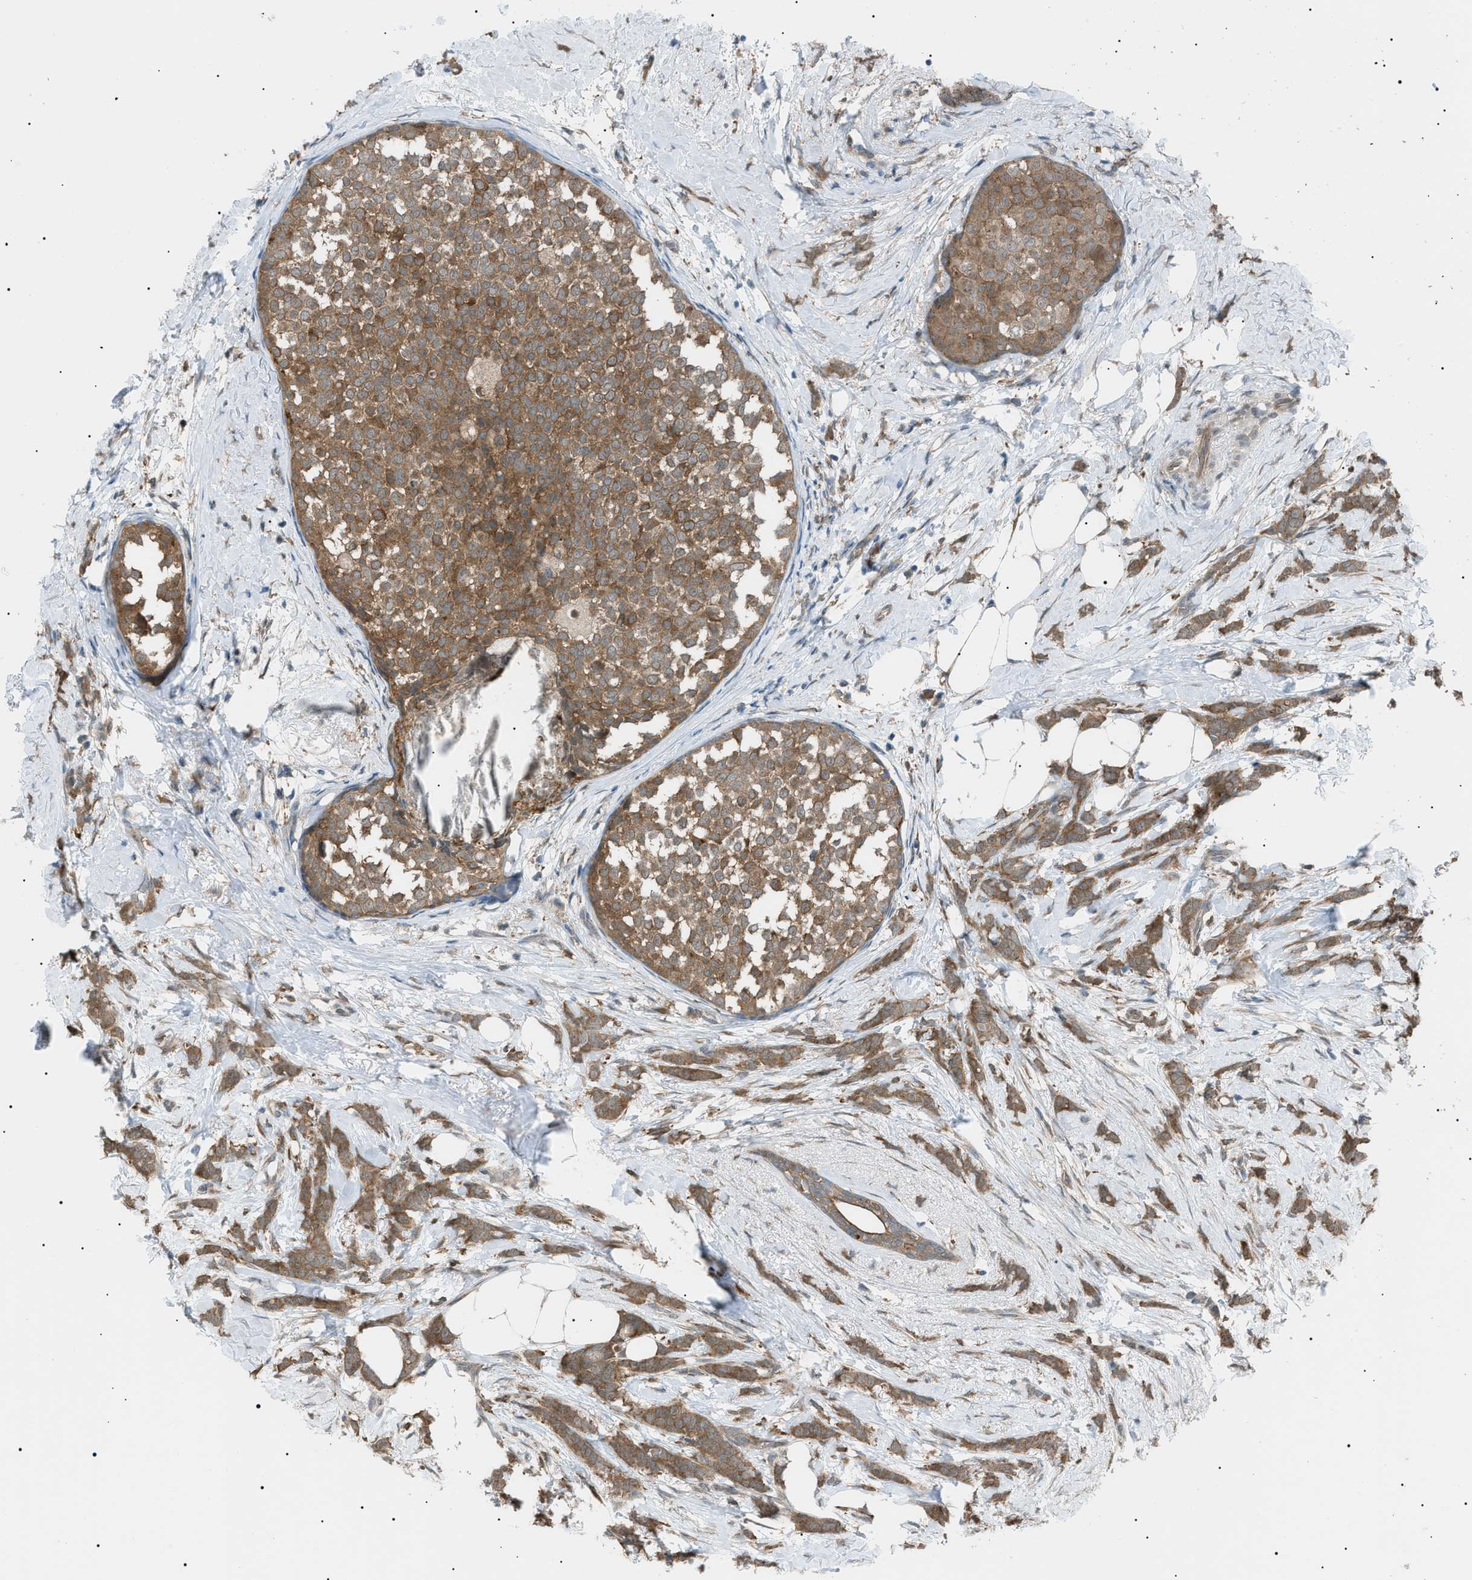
{"staining": {"intensity": "moderate", "quantity": ">75%", "location": "cytoplasmic/membranous"}, "tissue": "breast cancer", "cell_type": "Tumor cells", "image_type": "cancer", "snomed": [{"axis": "morphology", "description": "Lobular carcinoma, in situ"}, {"axis": "morphology", "description": "Lobular carcinoma"}, {"axis": "topography", "description": "Breast"}], "caption": "Immunohistochemical staining of lobular carcinoma (breast) exhibits moderate cytoplasmic/membranous protein positivity in about >75% of tumor cells. Ihc stains the protein in brown and the nuclei are stained blue.", "gene": "LPIN2", "patient": {"sex": "female", "age": 41}}